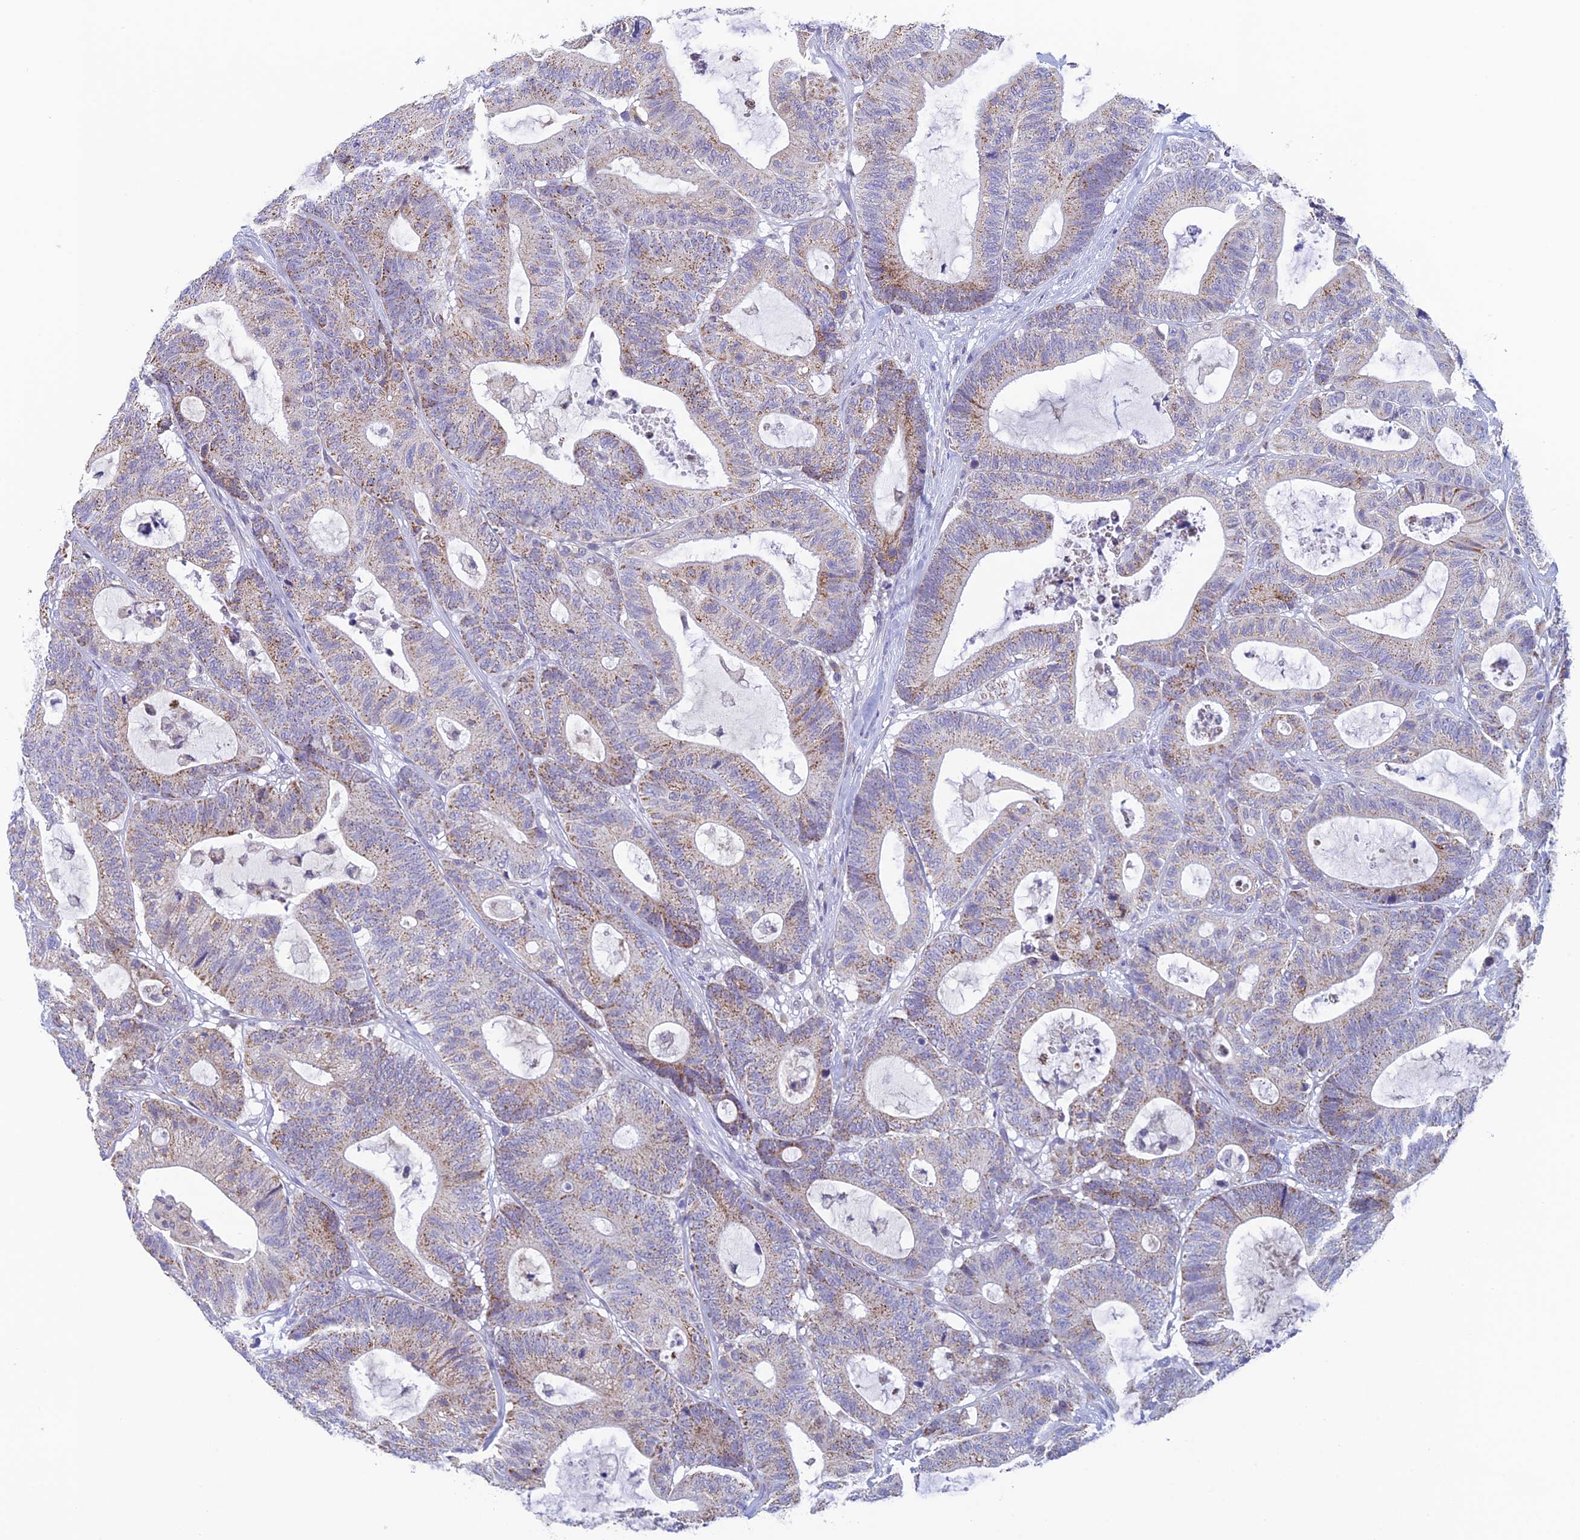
{"staining": {"intensity": "moderate", "quantity": "25%-75%", "location": "cytoplasmic/membranous"}, "tissue": "colorectal cancer", "cell_type": "Tumor cells", "image_type": "cancer", "snomed": [{"axis": "morphology", "description": "Adenocarcinoma, NOS"}, {"axis": "topography", "description": "Colon"}], "caption": "Tumor cells show medium levels of moderate cytoplasmic/membranous positivity in about 25%-75% of cells in colorectal cancer.", "gene": "REXO5", "patient": {"sex": "female", "age": 84}}